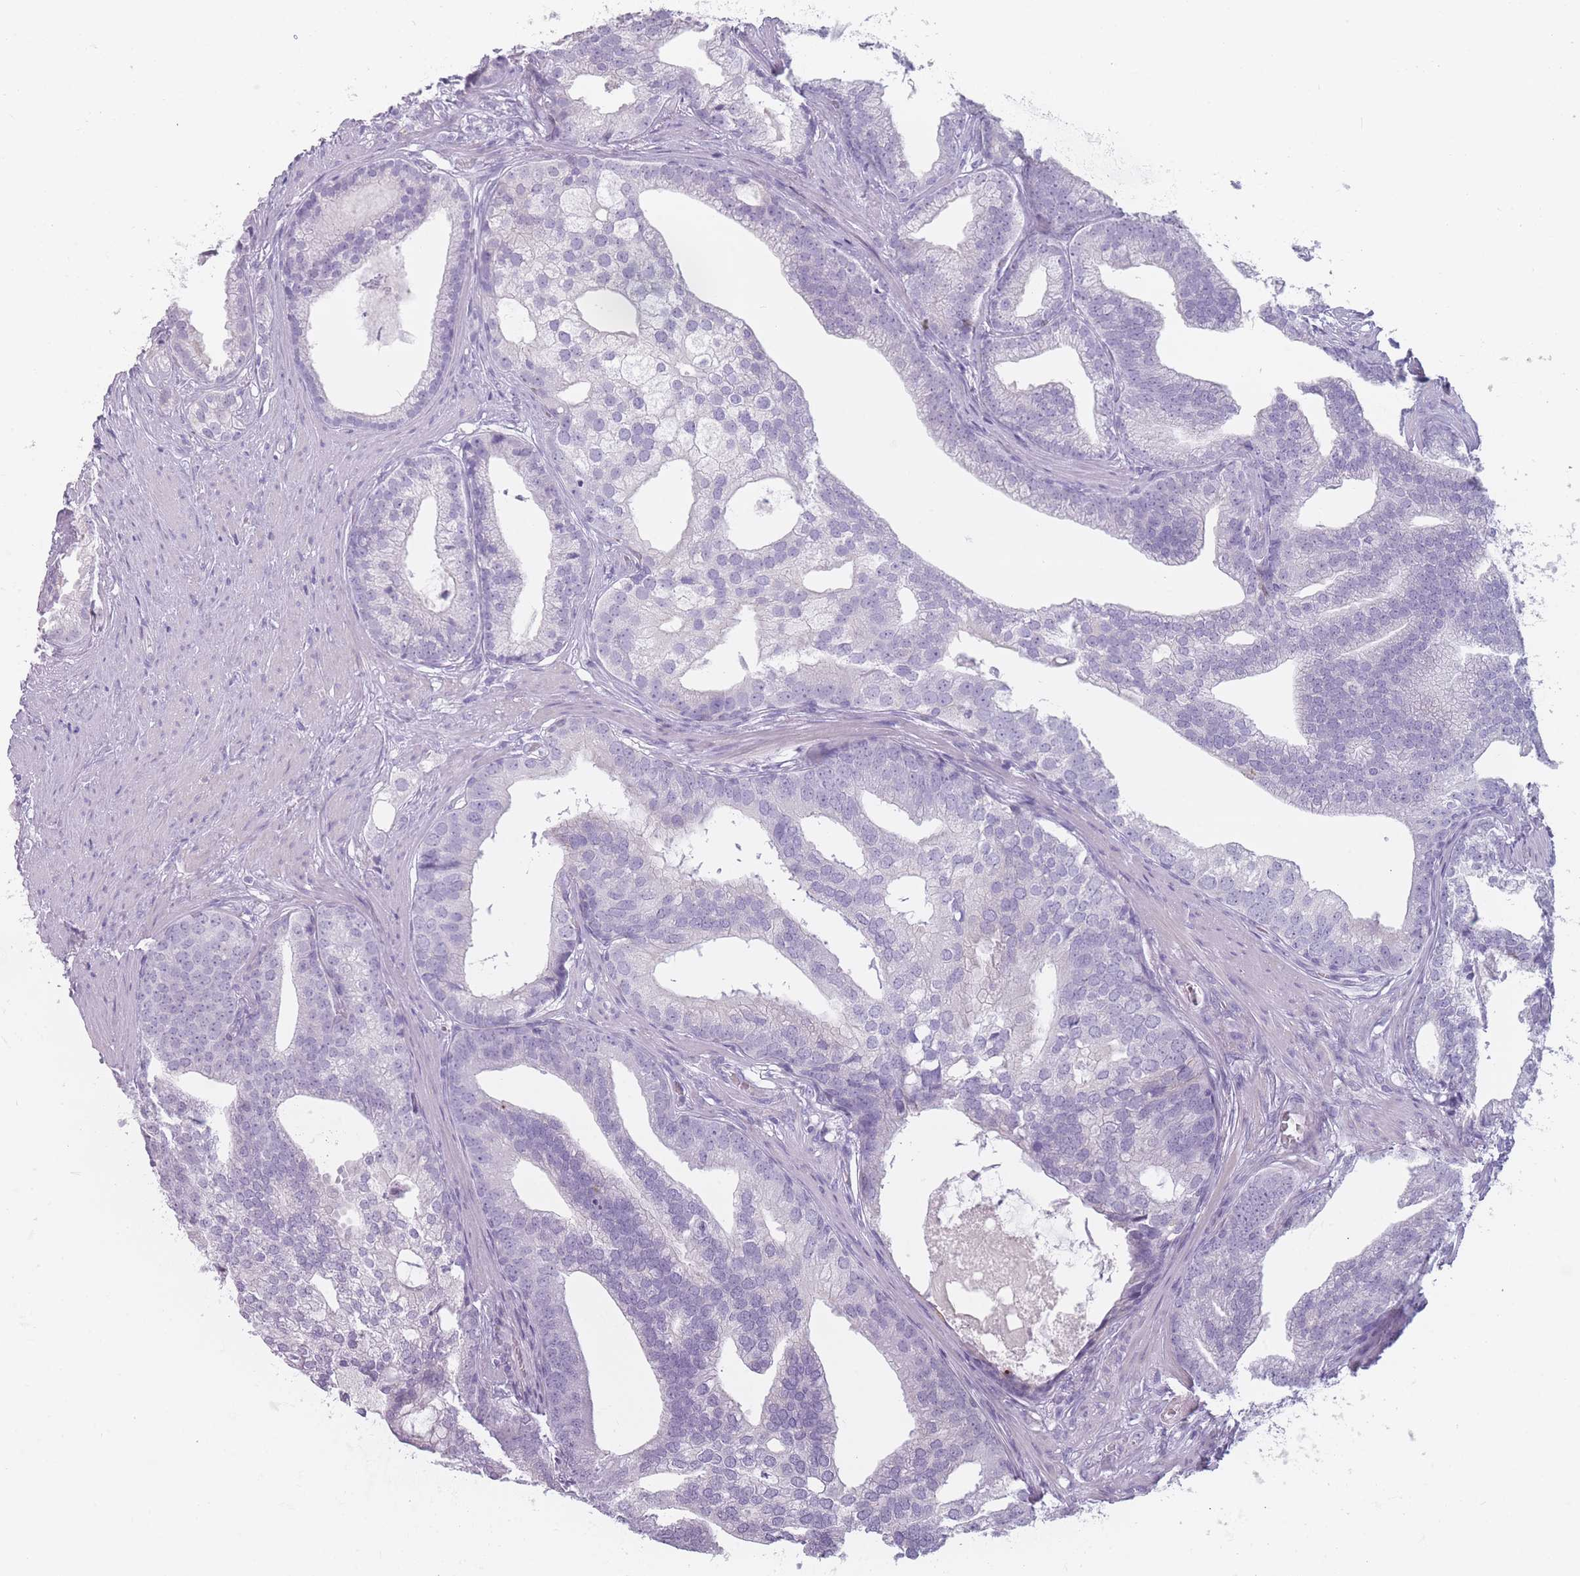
{"staining": {"intensity": "negative", "quantity": "none", "location": "none"}, "tissue": "prostate cancer", "cell_type": "Tumor cells", "image_type": "cancer", "snomed": [{"axis": "morphology", "description": "Adenocarcinoma, Low grade"}, {"axis": "topography", "description": "Prostate"}], "caption": "Protein analysis of prostate low-grade adenocarcinoma shows no significant positivity in tumor cells. The staining is performed using DAB brown chromogen with nuclei counter-stained in using hematoxylin.", "gene": "PPFIA3", "patient": {"sex": "male", "age": 71}}